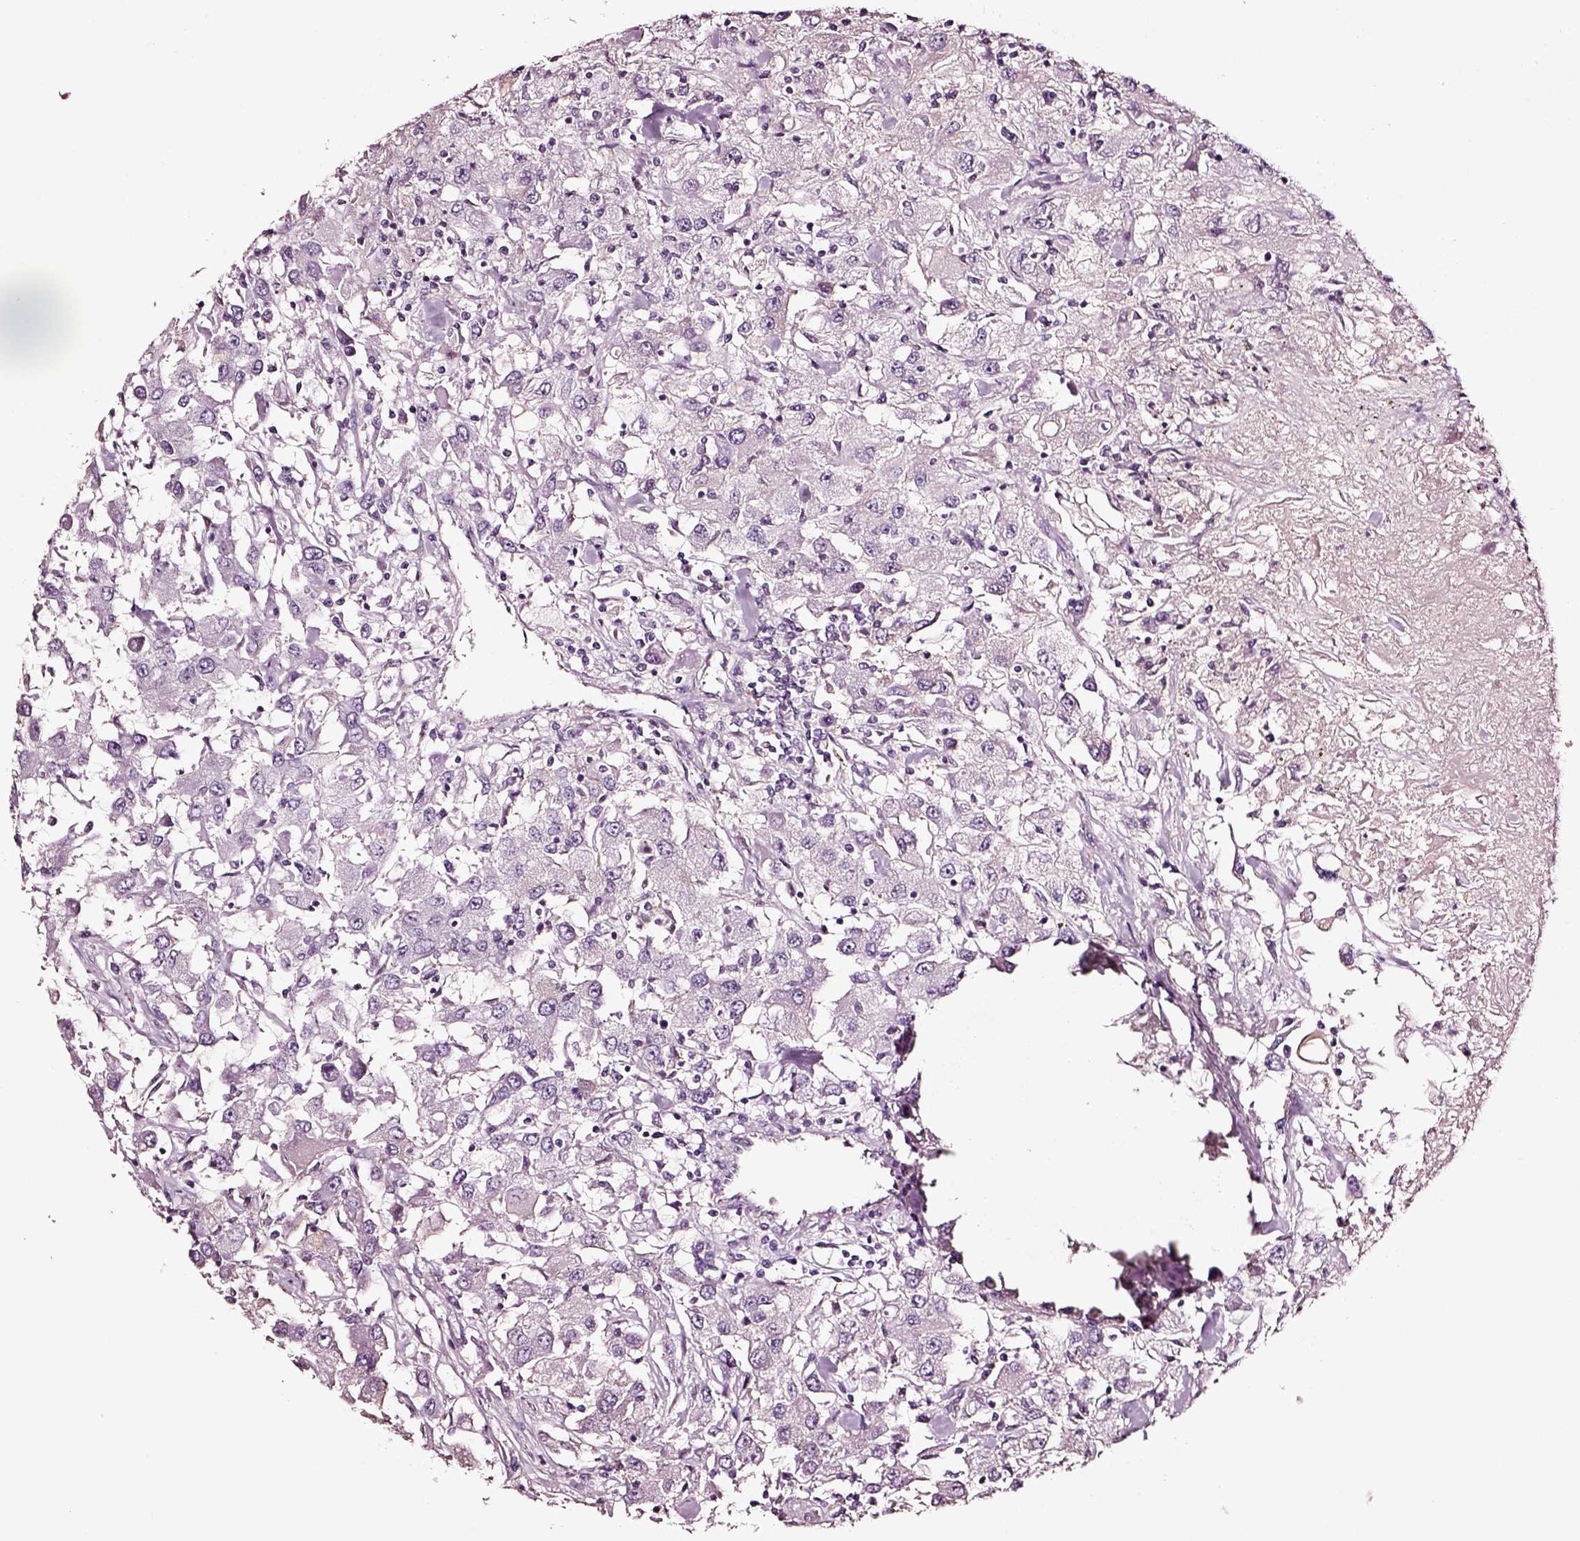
{"staining": {"intensity": "negative", "quantity": "none", "location": "none"}, "tissue": "renal cancer", "cell_type": "Tumor cells", "image_type": "cancer", "snomed": [{"axis": "morphology", "description": "Adenocarcinoma, NOS"}, {"axis": "topography", "description": "Kidney"}], "caption": "Immunohistochemistry (IHC) of adenocarcinoma (renal) shows no positivity in tumor cells.", "gene": "SMIM17", "patient": {"sex": "female", "age": 67}}